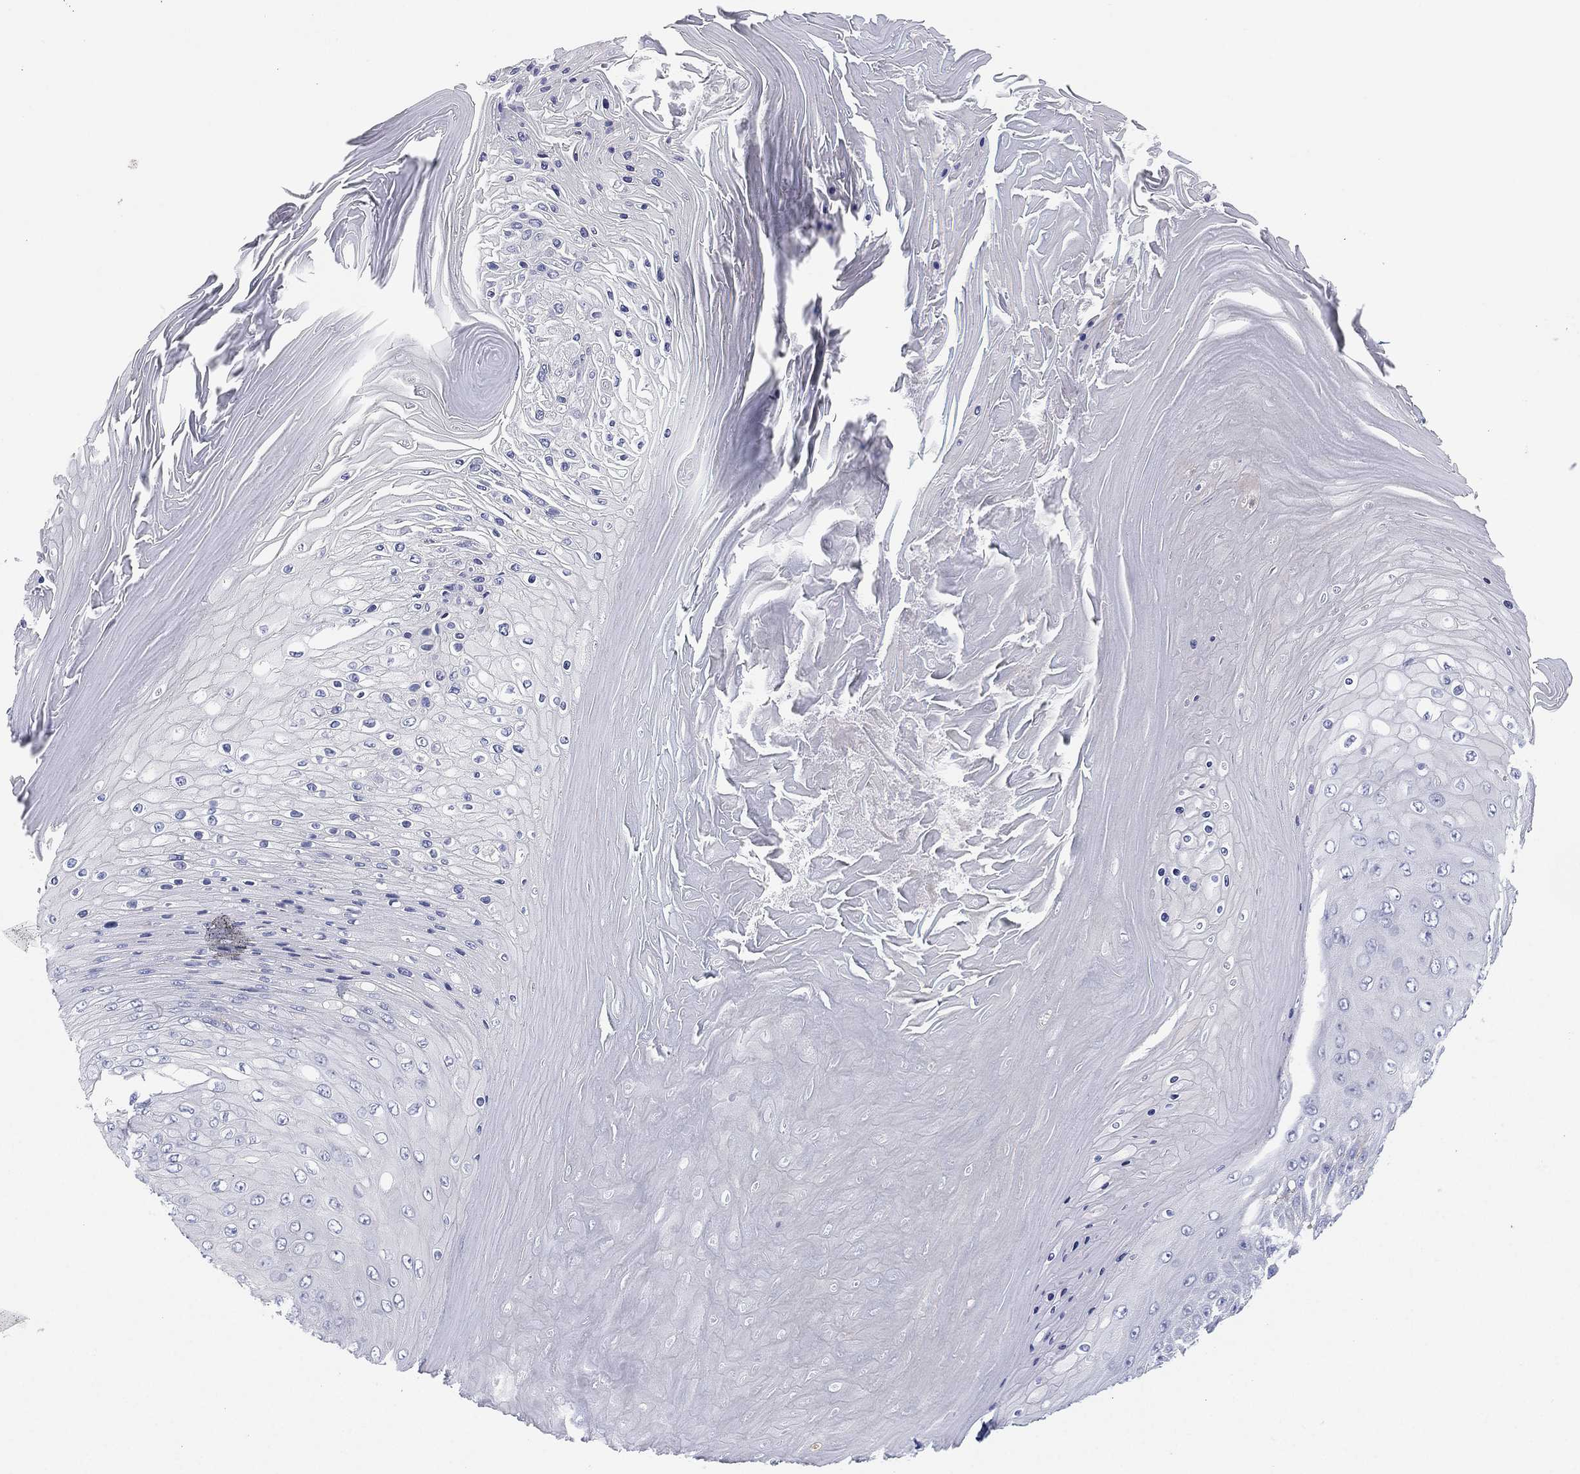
{"staining": {"intensity": "negative", "quantity": "none", "location": "none"}, "tissue": "skin cancer", "cell_type": "Tumor cells", "image_type": "cancer", "snomed": [{"axis": "morphology", "description": "Squamous cell carcinoma, NOS"}, {"axis": "topography", "description": "Skin"}], "caption": "IHC micrograph of human squamous cell carcinoma (skin) stained for a protein (brown), which reveals no staining in tumor cells. (DAB immunohistochemistry, high magnification).", "gene": "SELPLG", "patient": {"sex": "male", "age": 62}}